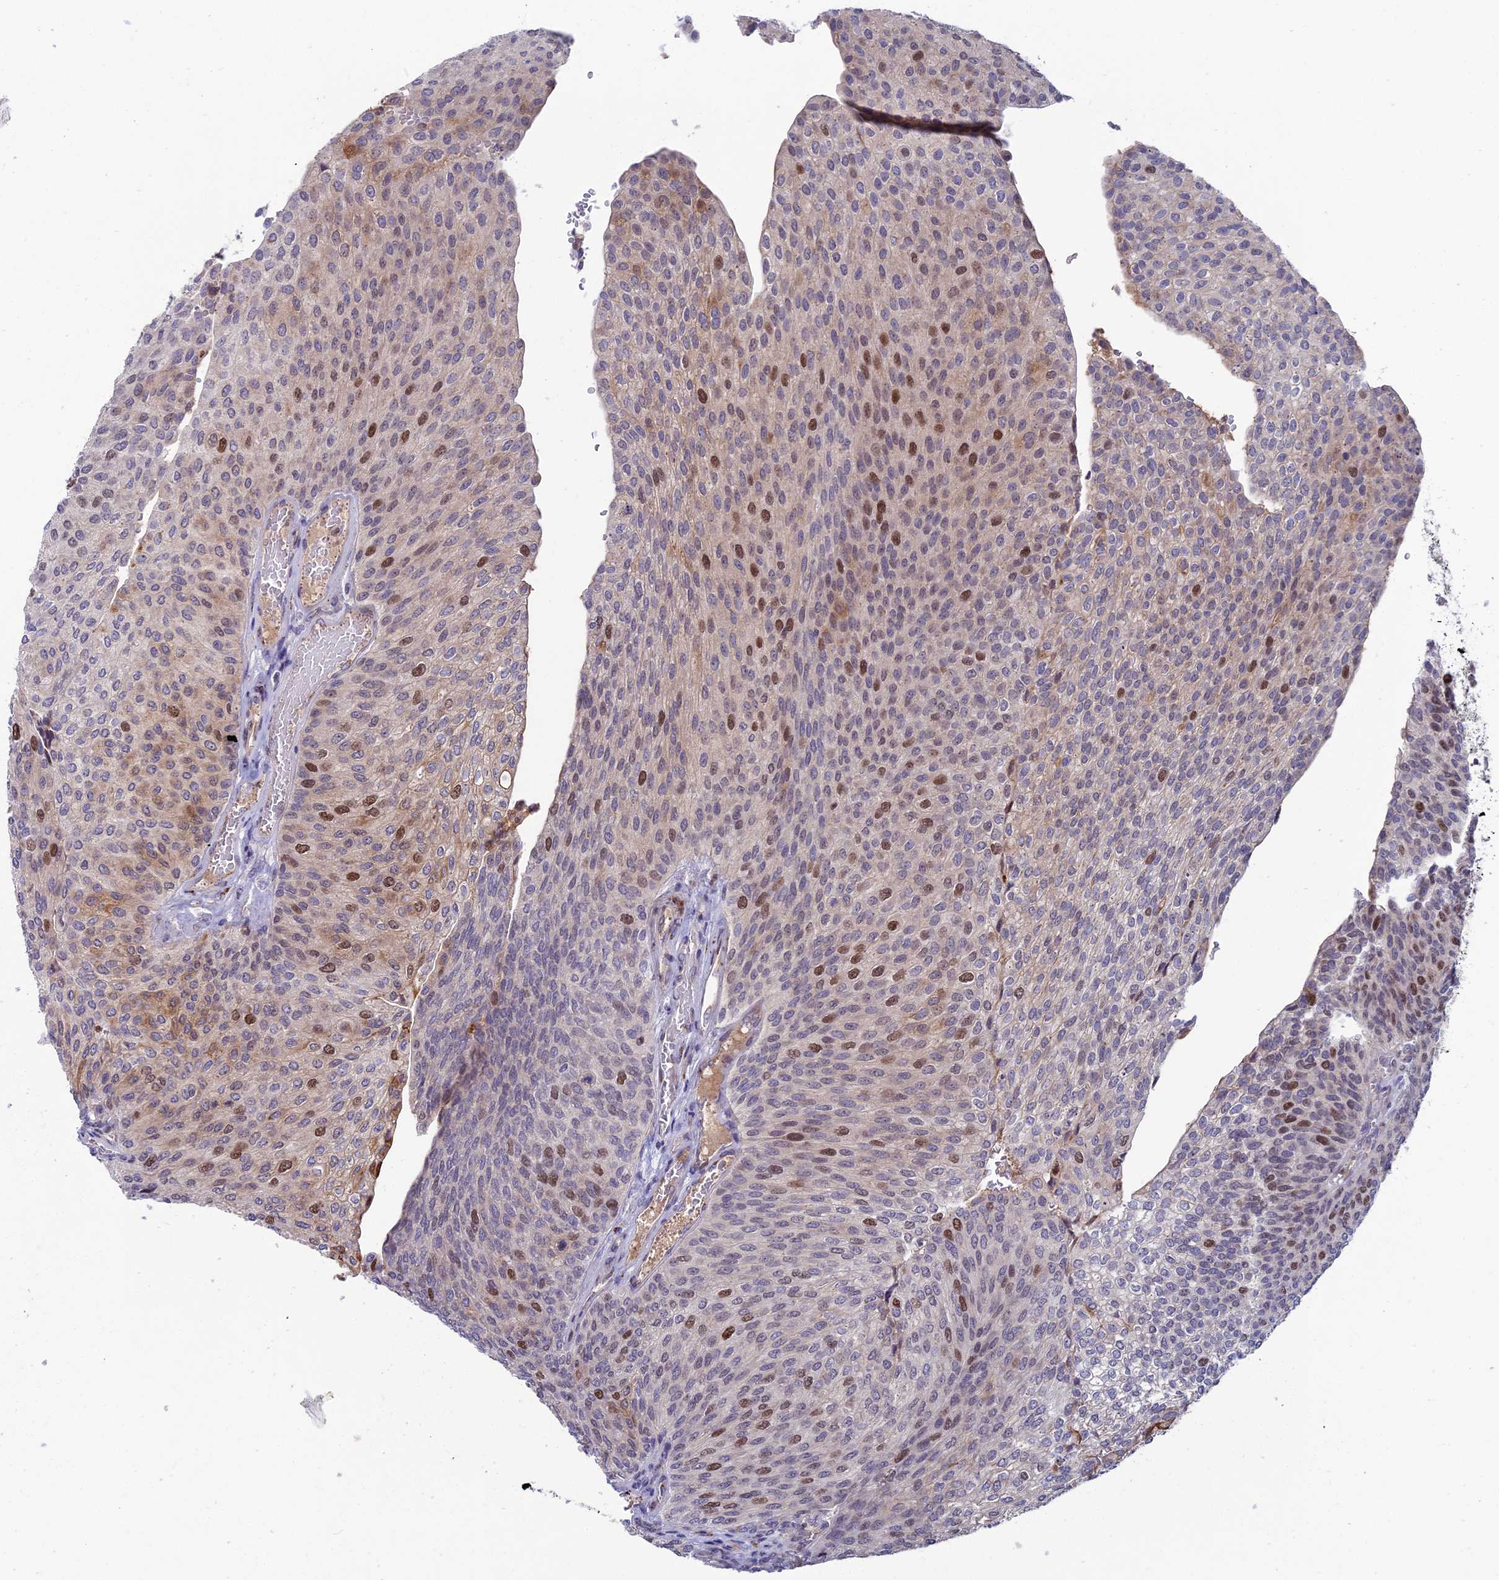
{"staining": {"intensity": "moderate", "quantity": "<25%", "location": "nuclear"}, "tissue": "urothelial cancer", "cell_type": "Tumor cells", "image_type": "cancer", "snomed": [{"axis": "morphology", "description": "Urothelial carcinoma, High grade"}, {"axis": "topography", "description": "Urinary bladder"}], "caption": "Urothelial carcinoma (high-grade) stained with a protein marker reveals moderate staining in tumor cells.", "gene": "LIG1", "patient": {"sex": "female", "age": 79}}